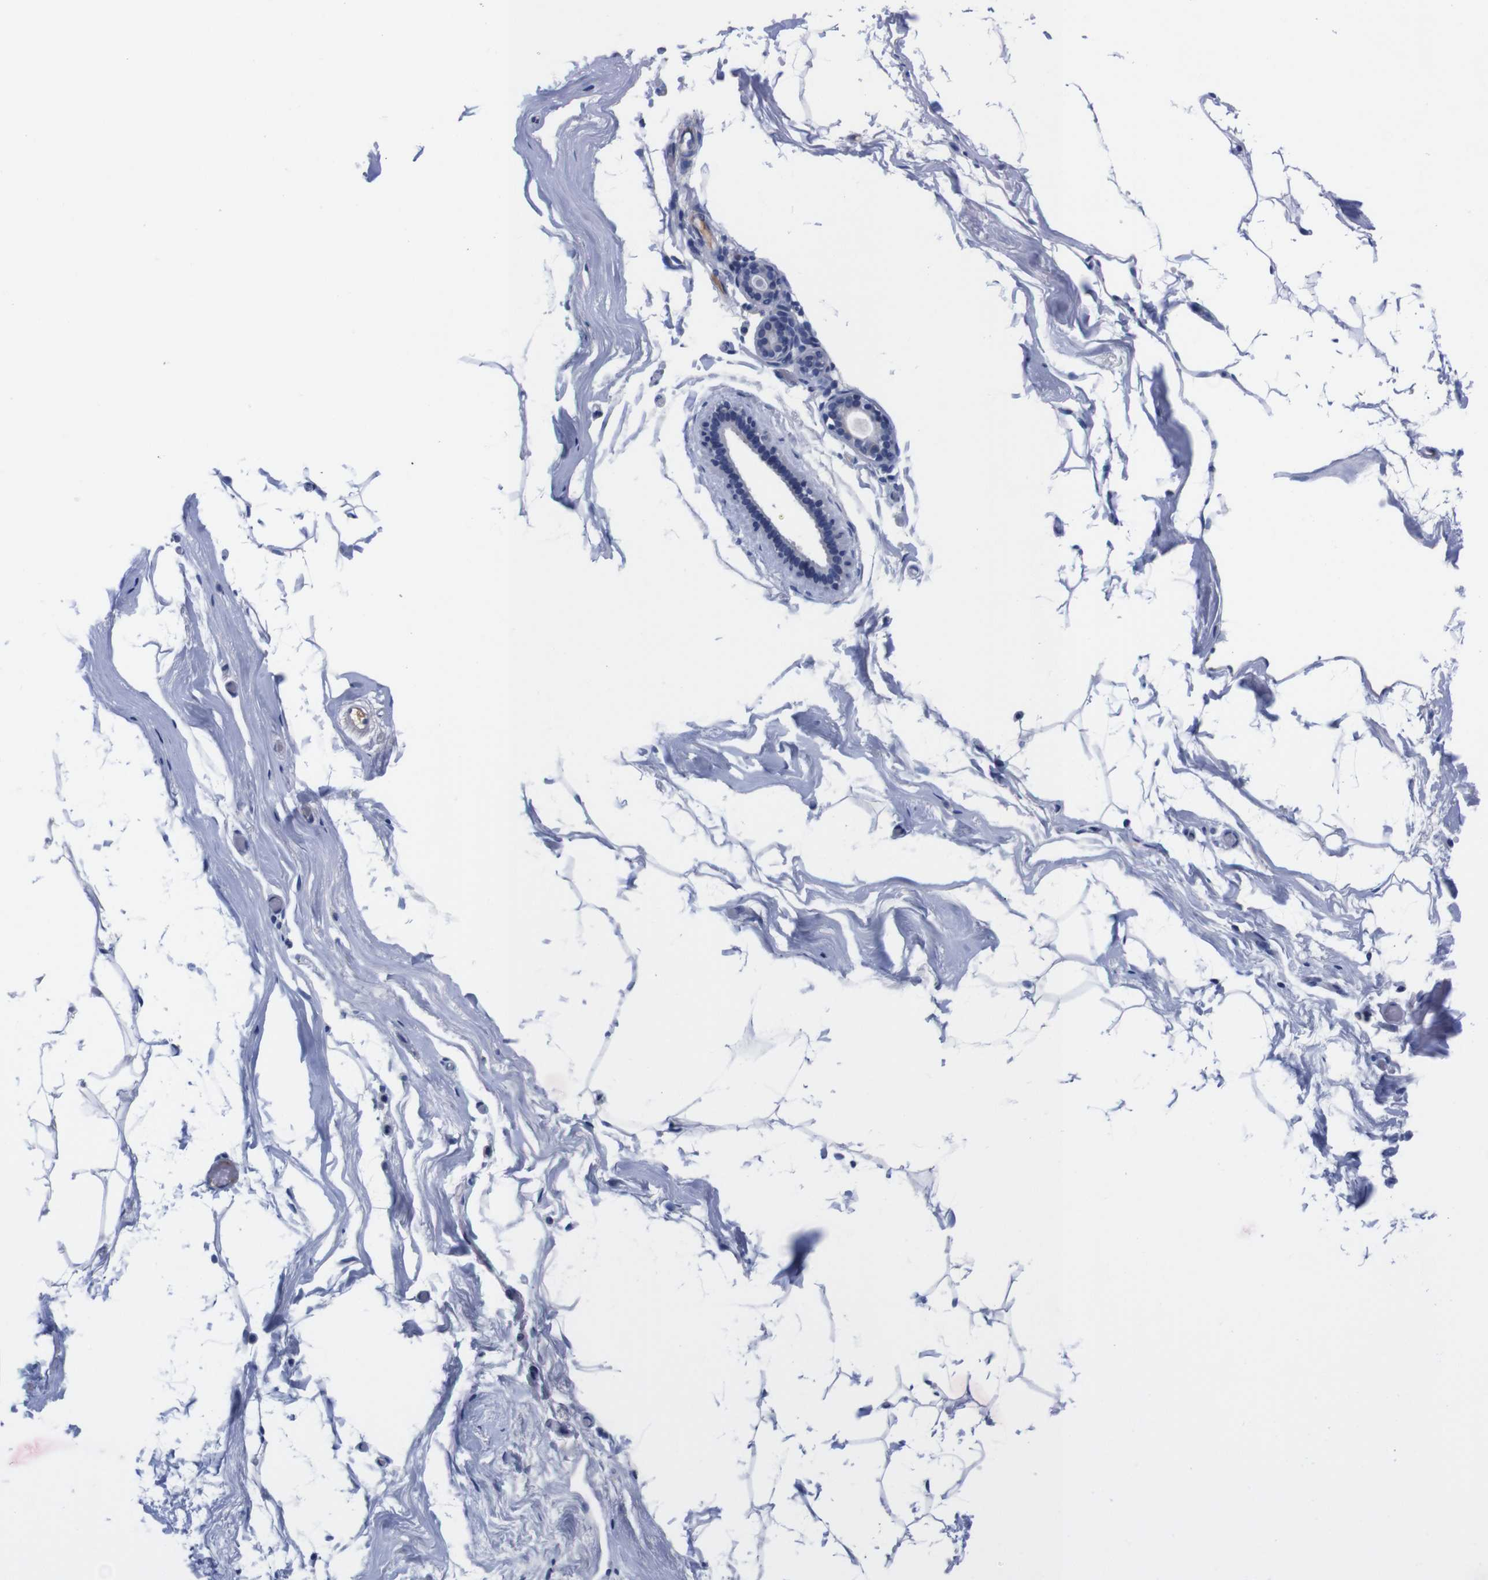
{"staining": {"intensity": "negative", "quantity": "none", "location": "none"}, "tissue": "adipose tissue", "cell_type": "Adipocytes", "image_type": "normal", "snomed": [{"axis": "morphology", "description": "Normal tissue, NOS"}, {"axis": "topography", "description": "Breast"}, {"axis": "topography", "description": "Soft tissue"}], "caption": "Normal adipose tissue was stained to show a protein in brown. There is no significant staining in adipocytes. (Brightfield microscopy of DAB (3,3'-diaminobenzidine) immunohistochemistry (IHC) at high magnification).", "gene": "FAM210A", "patient": {"sex": "female", "age": 75}}